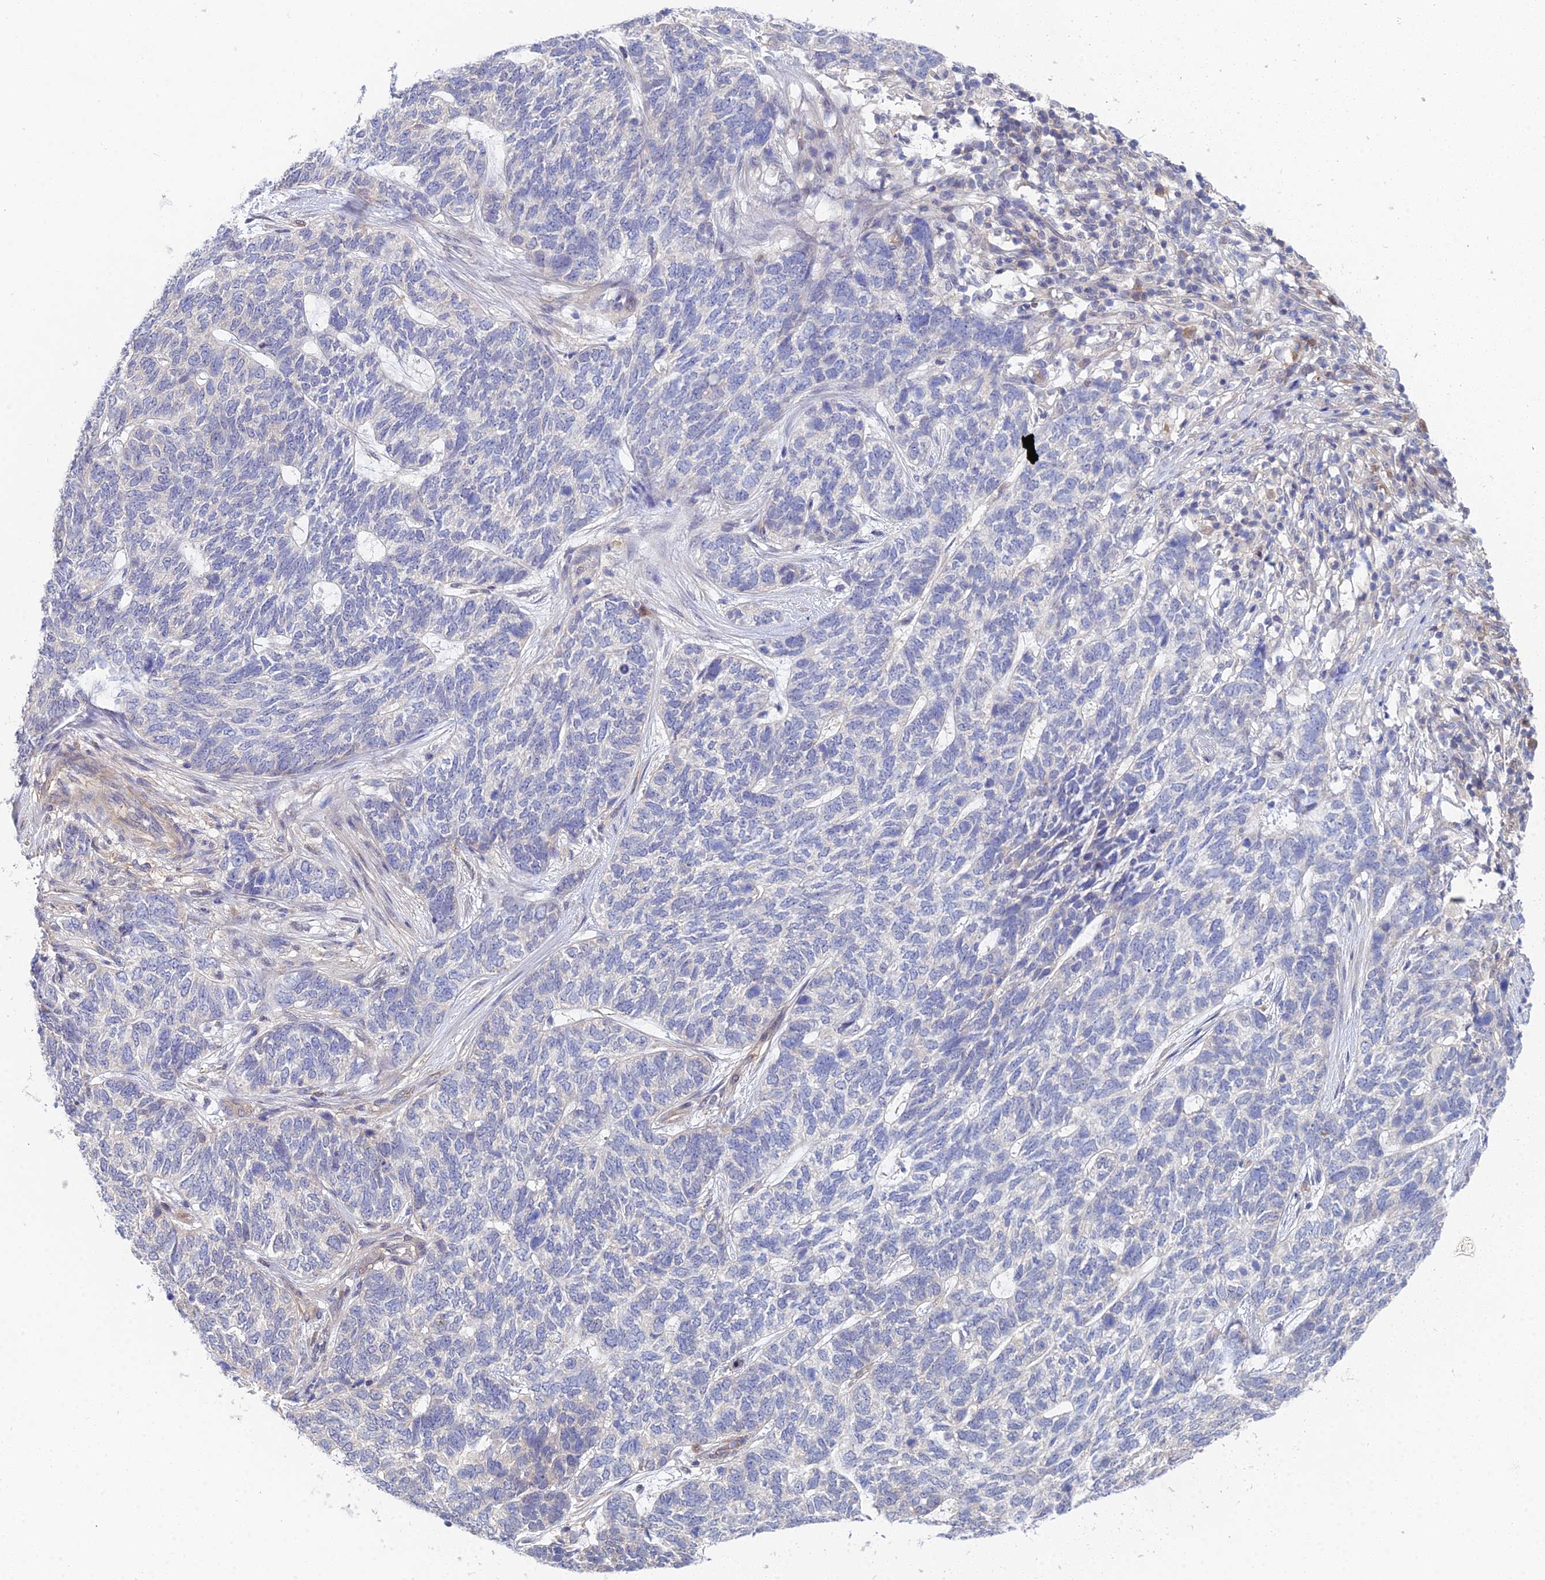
{"staining": {"intensity": "negative", "quantity": "none", "location": "none"}, "tissue": "skin cancer", "cell_type": "Tumor cells", "image_type": "cancer", "snomed": [{"axis": "morphology", "description": "Basal cell carcinoma"}, {"axis": "topography", "description": "Skin"}], "caption": "This is an immunohistochemistry histopathology image of human skin cancer (basal cell carcinoma). There is no staining in tumor cells.", "gene": "DNAH14", "patient": {"sex": "female", "age": 65}}